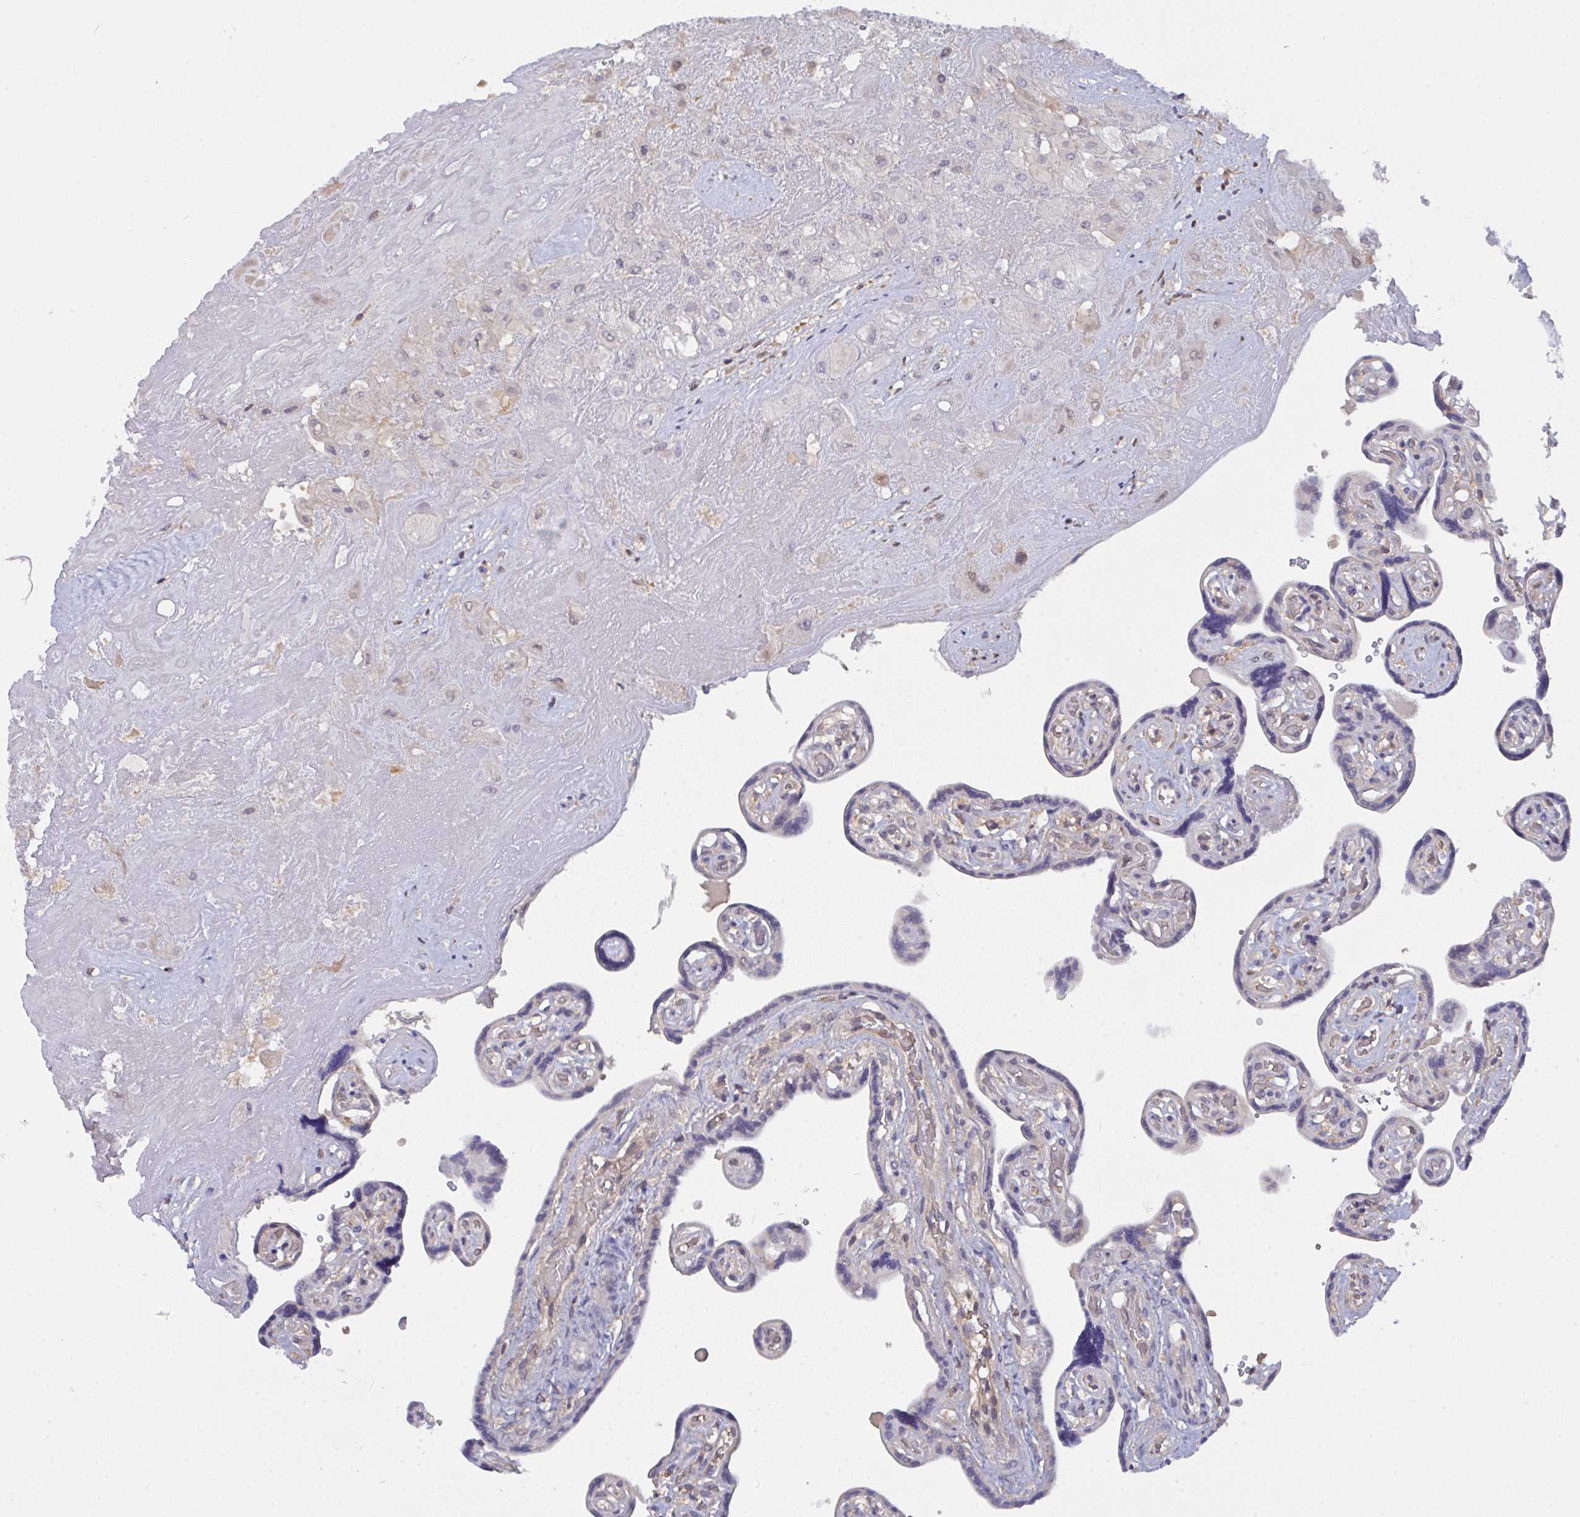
{"staining": {"intensity": "negative", "quantity": "none", "location": "none"}, "tissue": "placenta", "cell_type": "Decidual cells", "image_type": "normal", "snomed": [{"axis": "morphology", "description": "Normal tissue, NOS"}, {"axis": "topography", "description": "Placenta"}], "caption": "Immunohistochemistry photomicrograph of unremarkable placenta: placenta stained with DAB displays no significant protein staining in decidual cells. (Immunohistochemistry, brightfield microscopy, high magnification).", "gene": "L3HYPDH", "patient": {"sex": "female", "age": 32}}